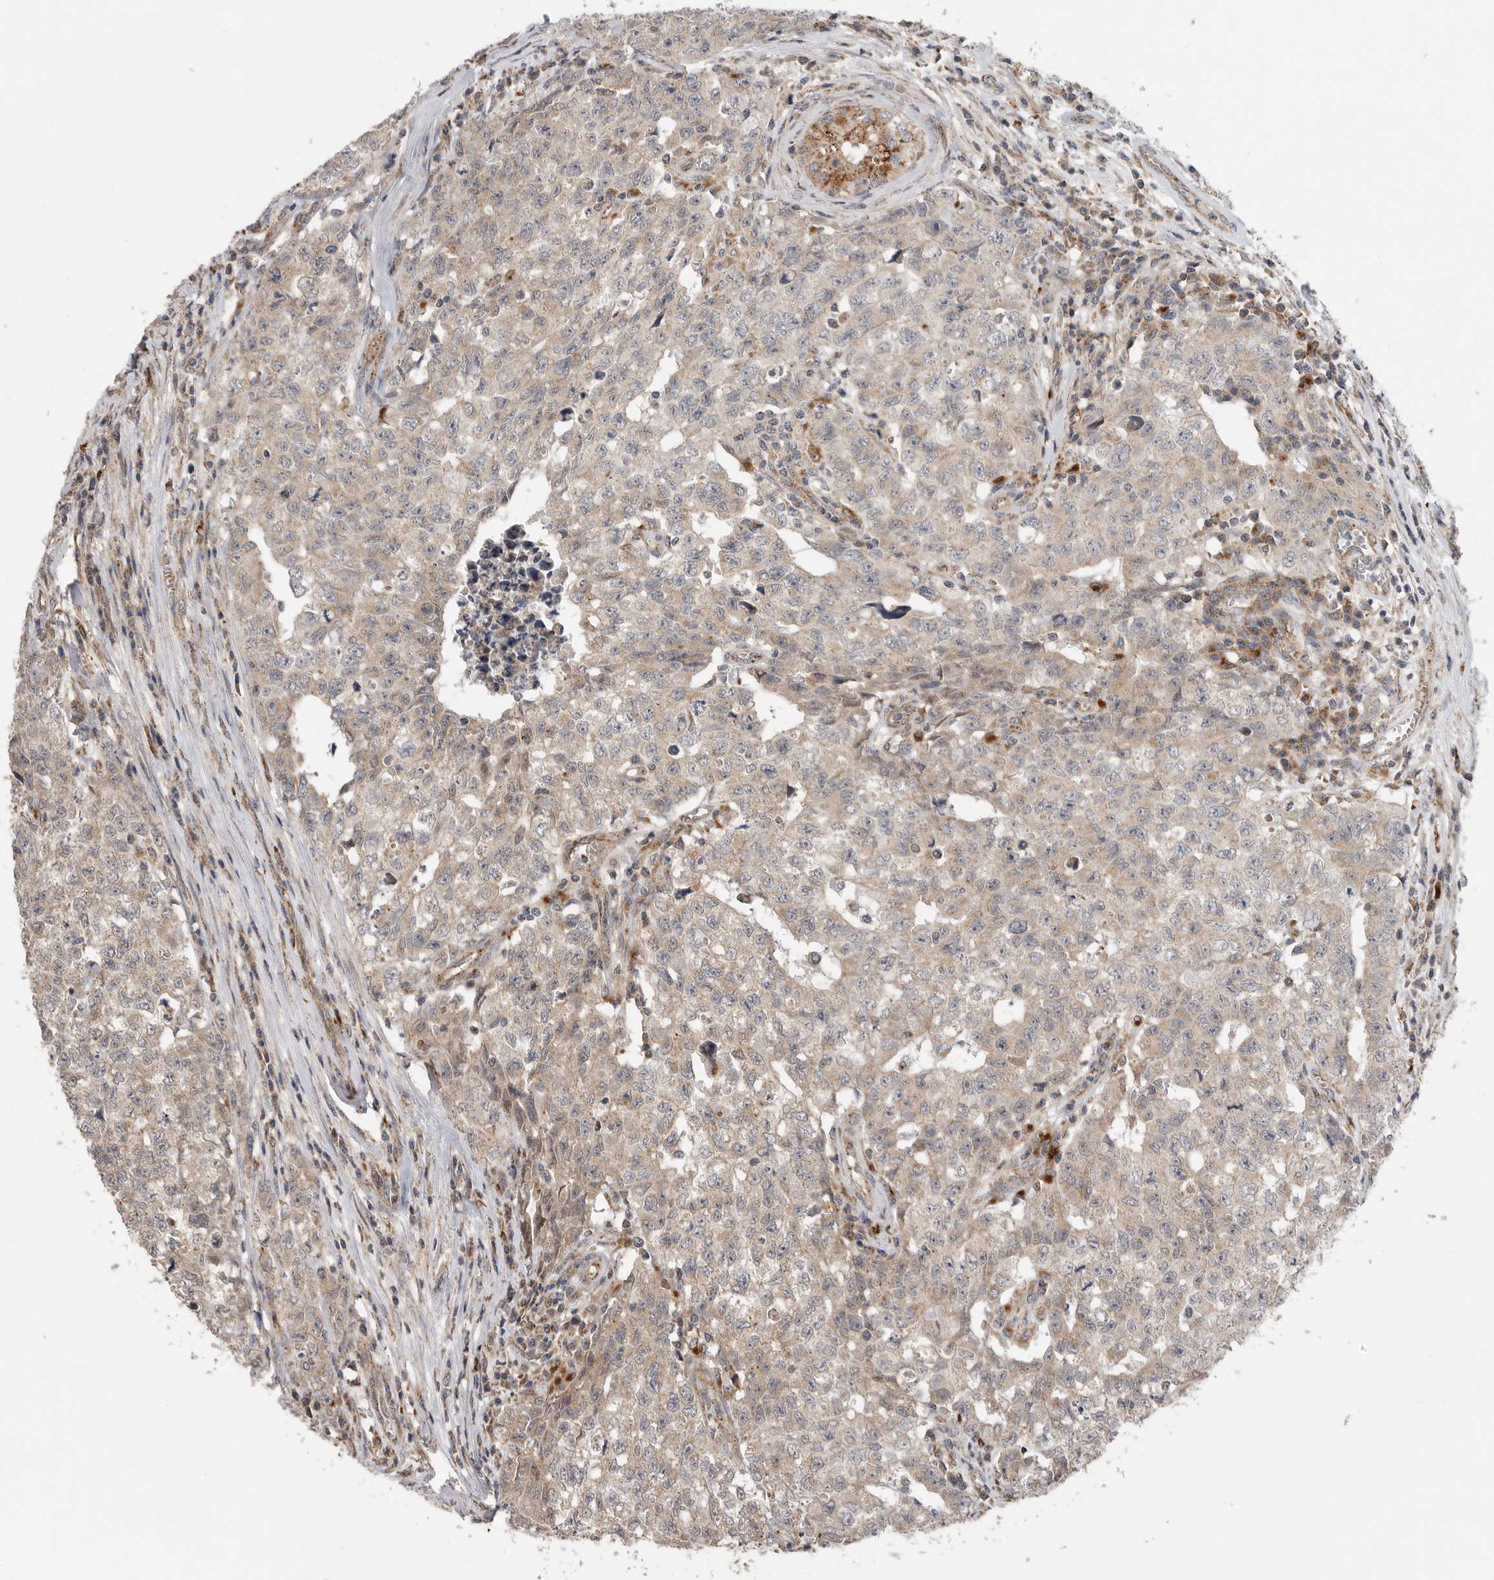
{"staining": {"intensity": "weak", "quantity": ">75%", "location": "cytoplasmic/membranous"}, "tissue": "testis cancer", "cell_type": "Tumor cells", "image_type": "cancer", "snomed": [{"axis": "morphology", "description": "Carcinoma, Embryonal, NOS"}, {"axis": "topography", "description": "Testis"}], "caption": "There is low levels of weak cytoplasmic/membranous positivity in tumor cells of testis cancer (embryonal carcinoma), as demonstrated by immunohistochemical staining (brown color).", "gene": "GALNS", "patient": {"sex": "male", "age": 28}}